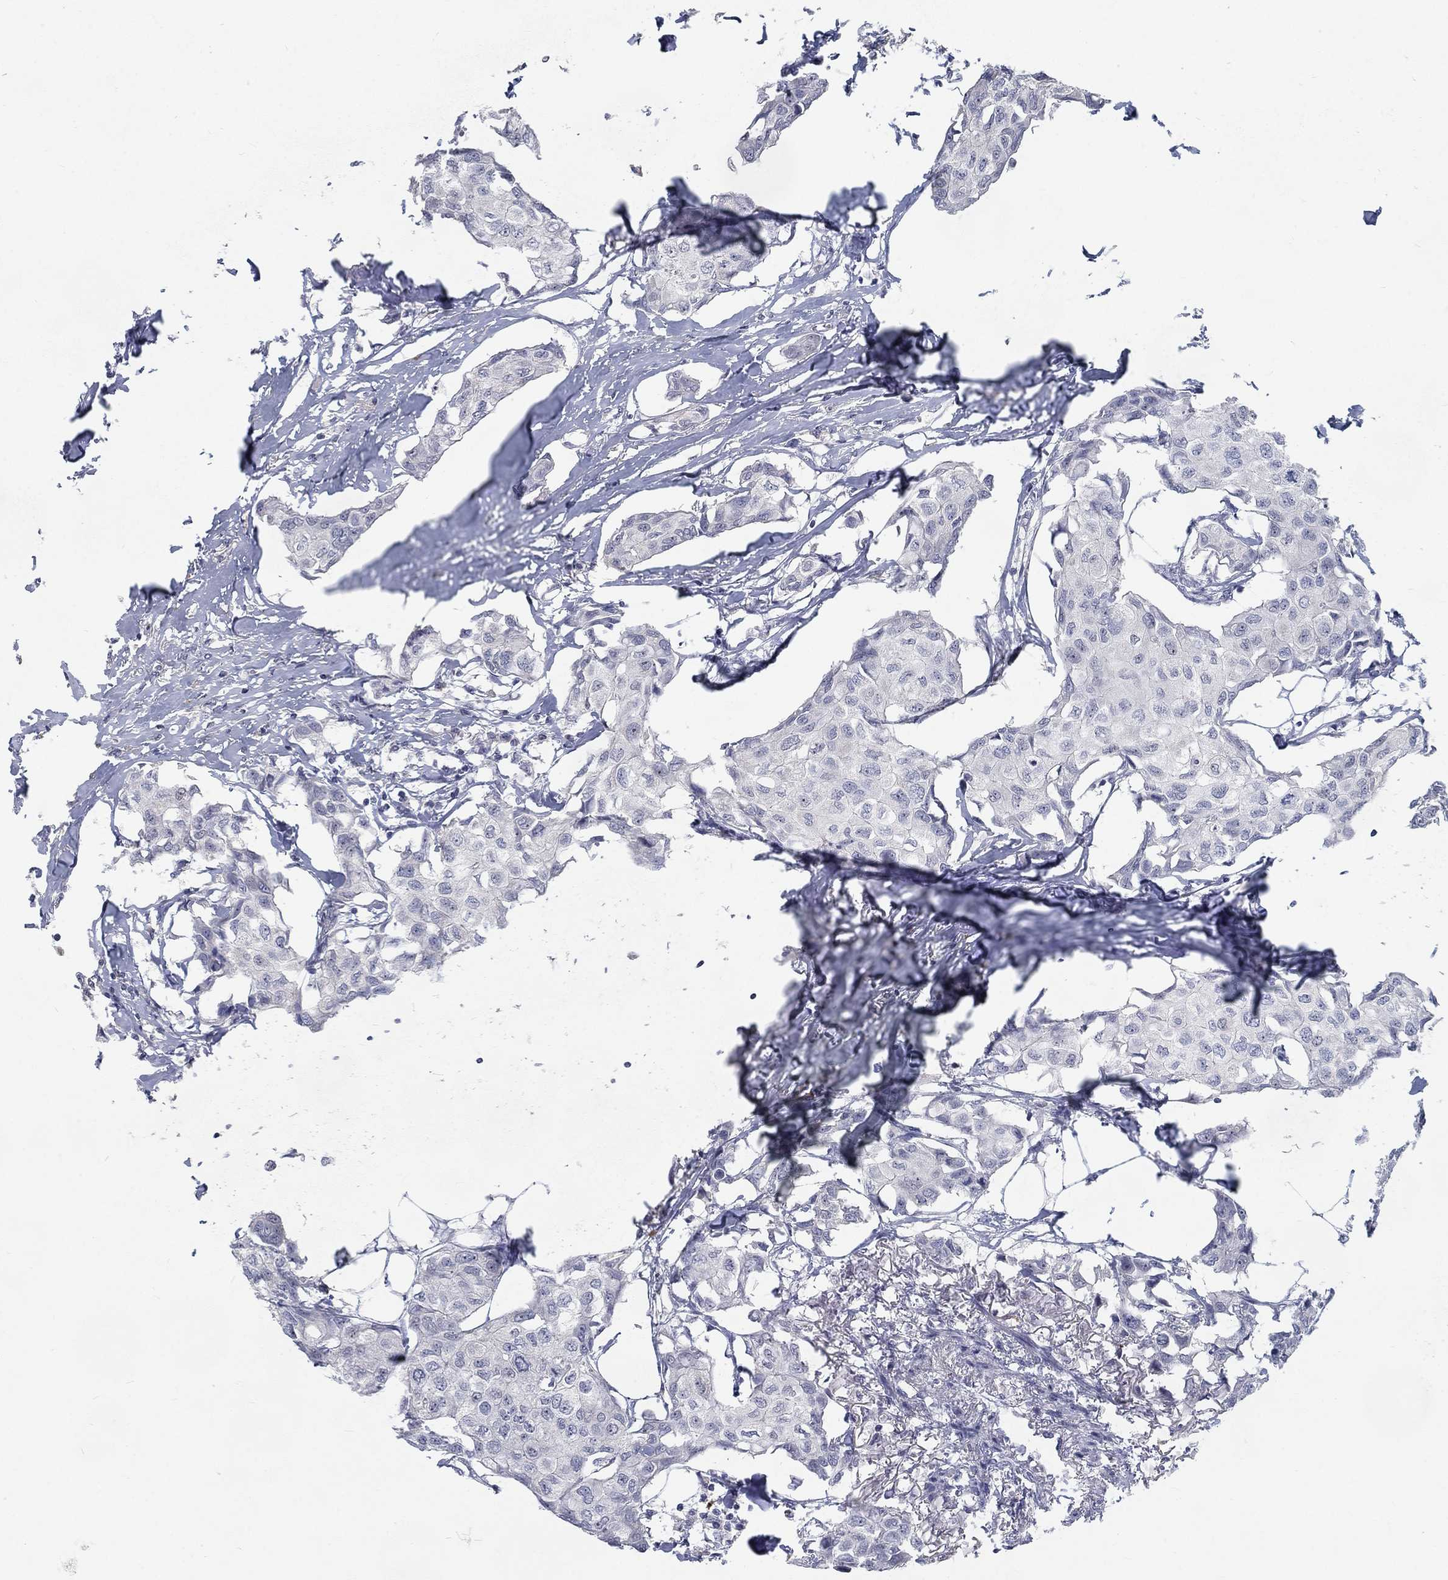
{"staining": {"intensity": "negative", "quantity": "none", "location": "none"}, "tissue": "breast cancer", "cell_type": "Tumor cells", "image_type": "cancer", "snomed": [{"axis": "morphology", "description": "Duct carcinoma"}, {"axis": "topography", "description": "Breast"}], "caption": "Immunohistochemistry image of breast infiltrating ductal carcinoma stained for a protein (brown), which reveals no expression in tumor cells.", "gene": "MTSS2", "patient": {"sex": "female", "age": 80}}